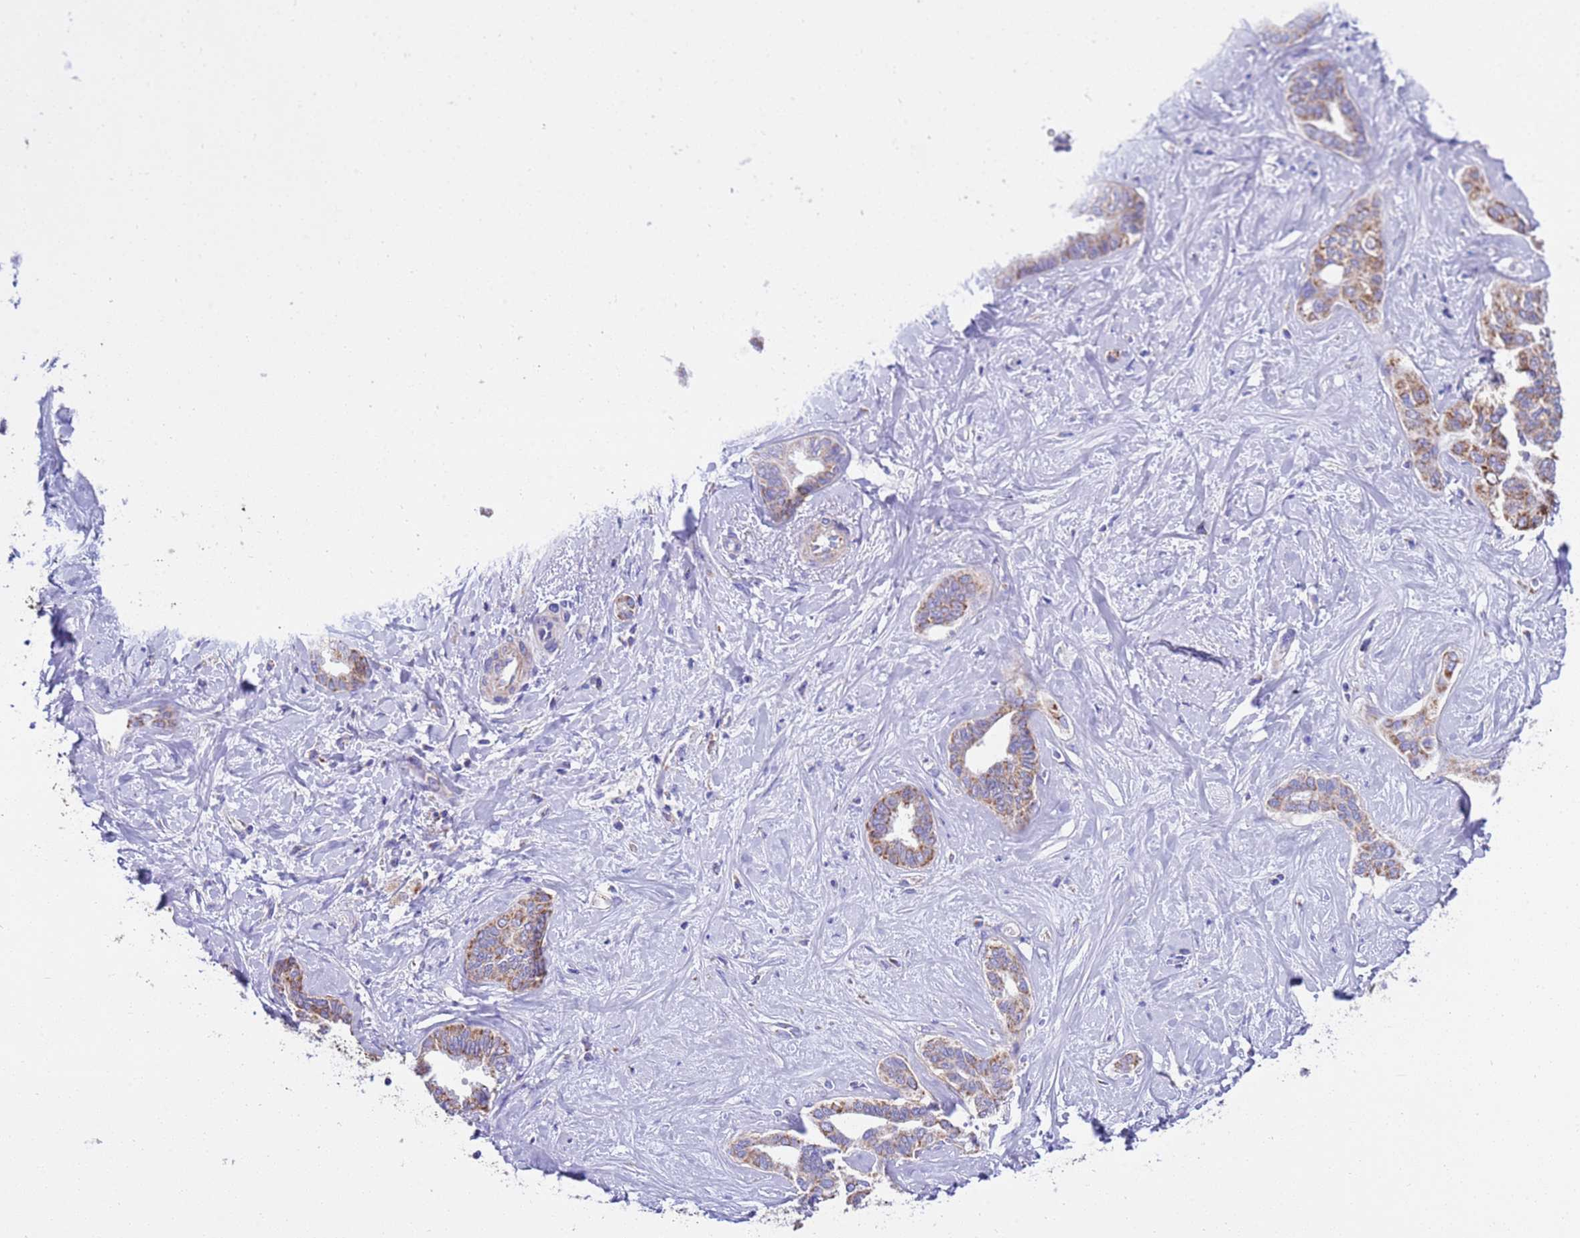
{"staining": {"intensity": "moderate", "quantity": ">75%", "location": "cytoplasmic/membranous"}, "tissue": "liver cancer", "cell_type": "Tumor cells", "image_type": "cancer", "snomed": [{"axis": "morphology", "description": "Cholangiocarcinoma"}, {"axis": "topography", "description": "Liver"}], "caption": "Tumor cells reveal moderate cytoplasmic/membranous staining in about >75% of cells in liver cancer.", "gene": "RNF165", "patient": {"sex": "female", "age": 77}}